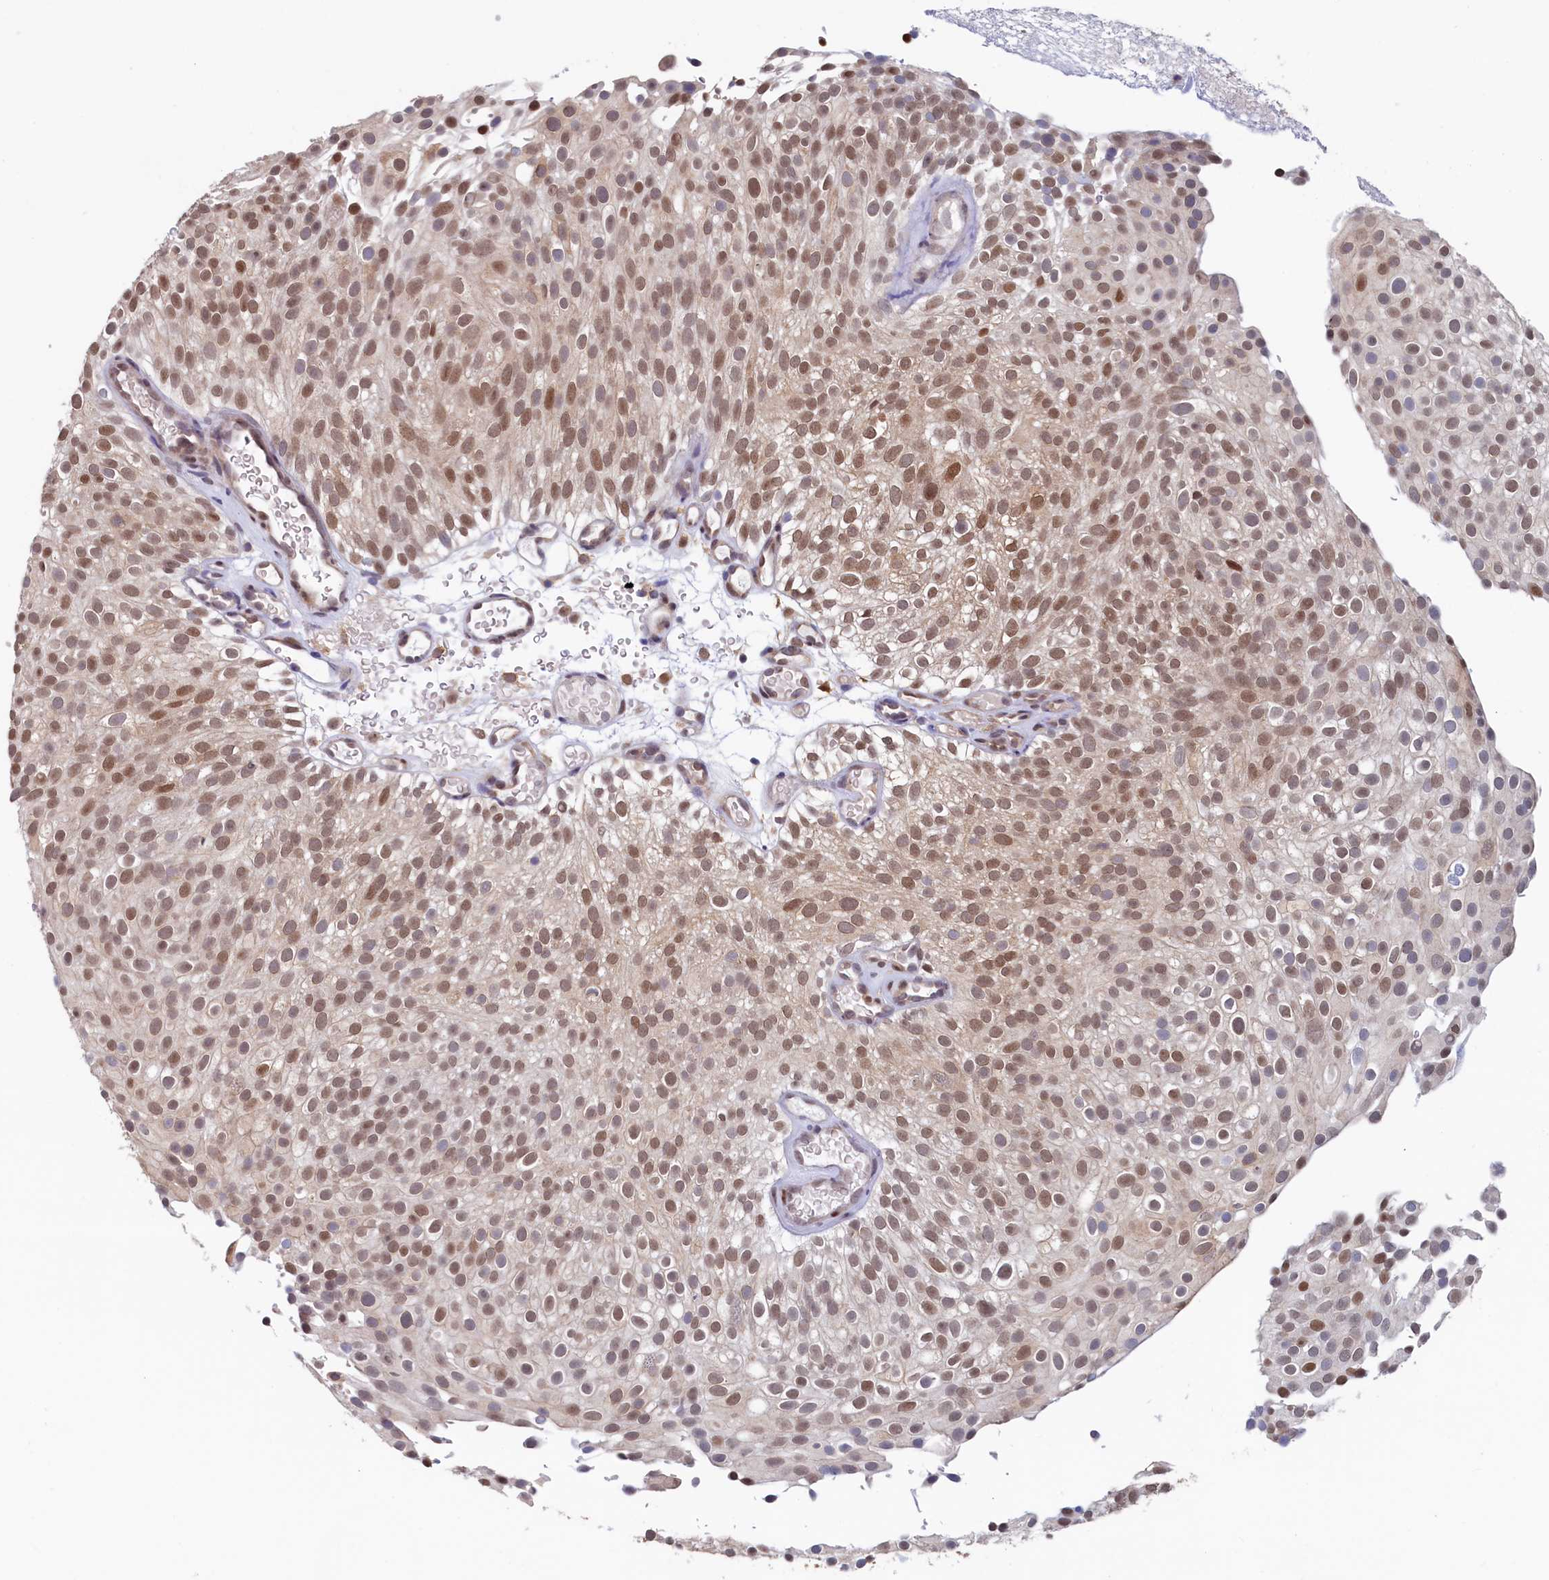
{"staining": {"intensity": "moderate", "quantity": ">75%", "location": "nuclear"}, "tissue": "urothelial cancer", "cell_type": "Tumor cells", "image_type": "cancer", "snomed": [{"axis": "morphology", "description": "Urothelial carcinoma, Low grade"}, {"axis": "topography", "description": "Urinary bladder"}], "caption": "Urothelial carcinoma (low-grade) stained with a brown dye exhibits moderate nuclear positive staining in about >75% of tumor cells.", "gene": "AHCY", "patient": {"sex": "male", "age": 78}}